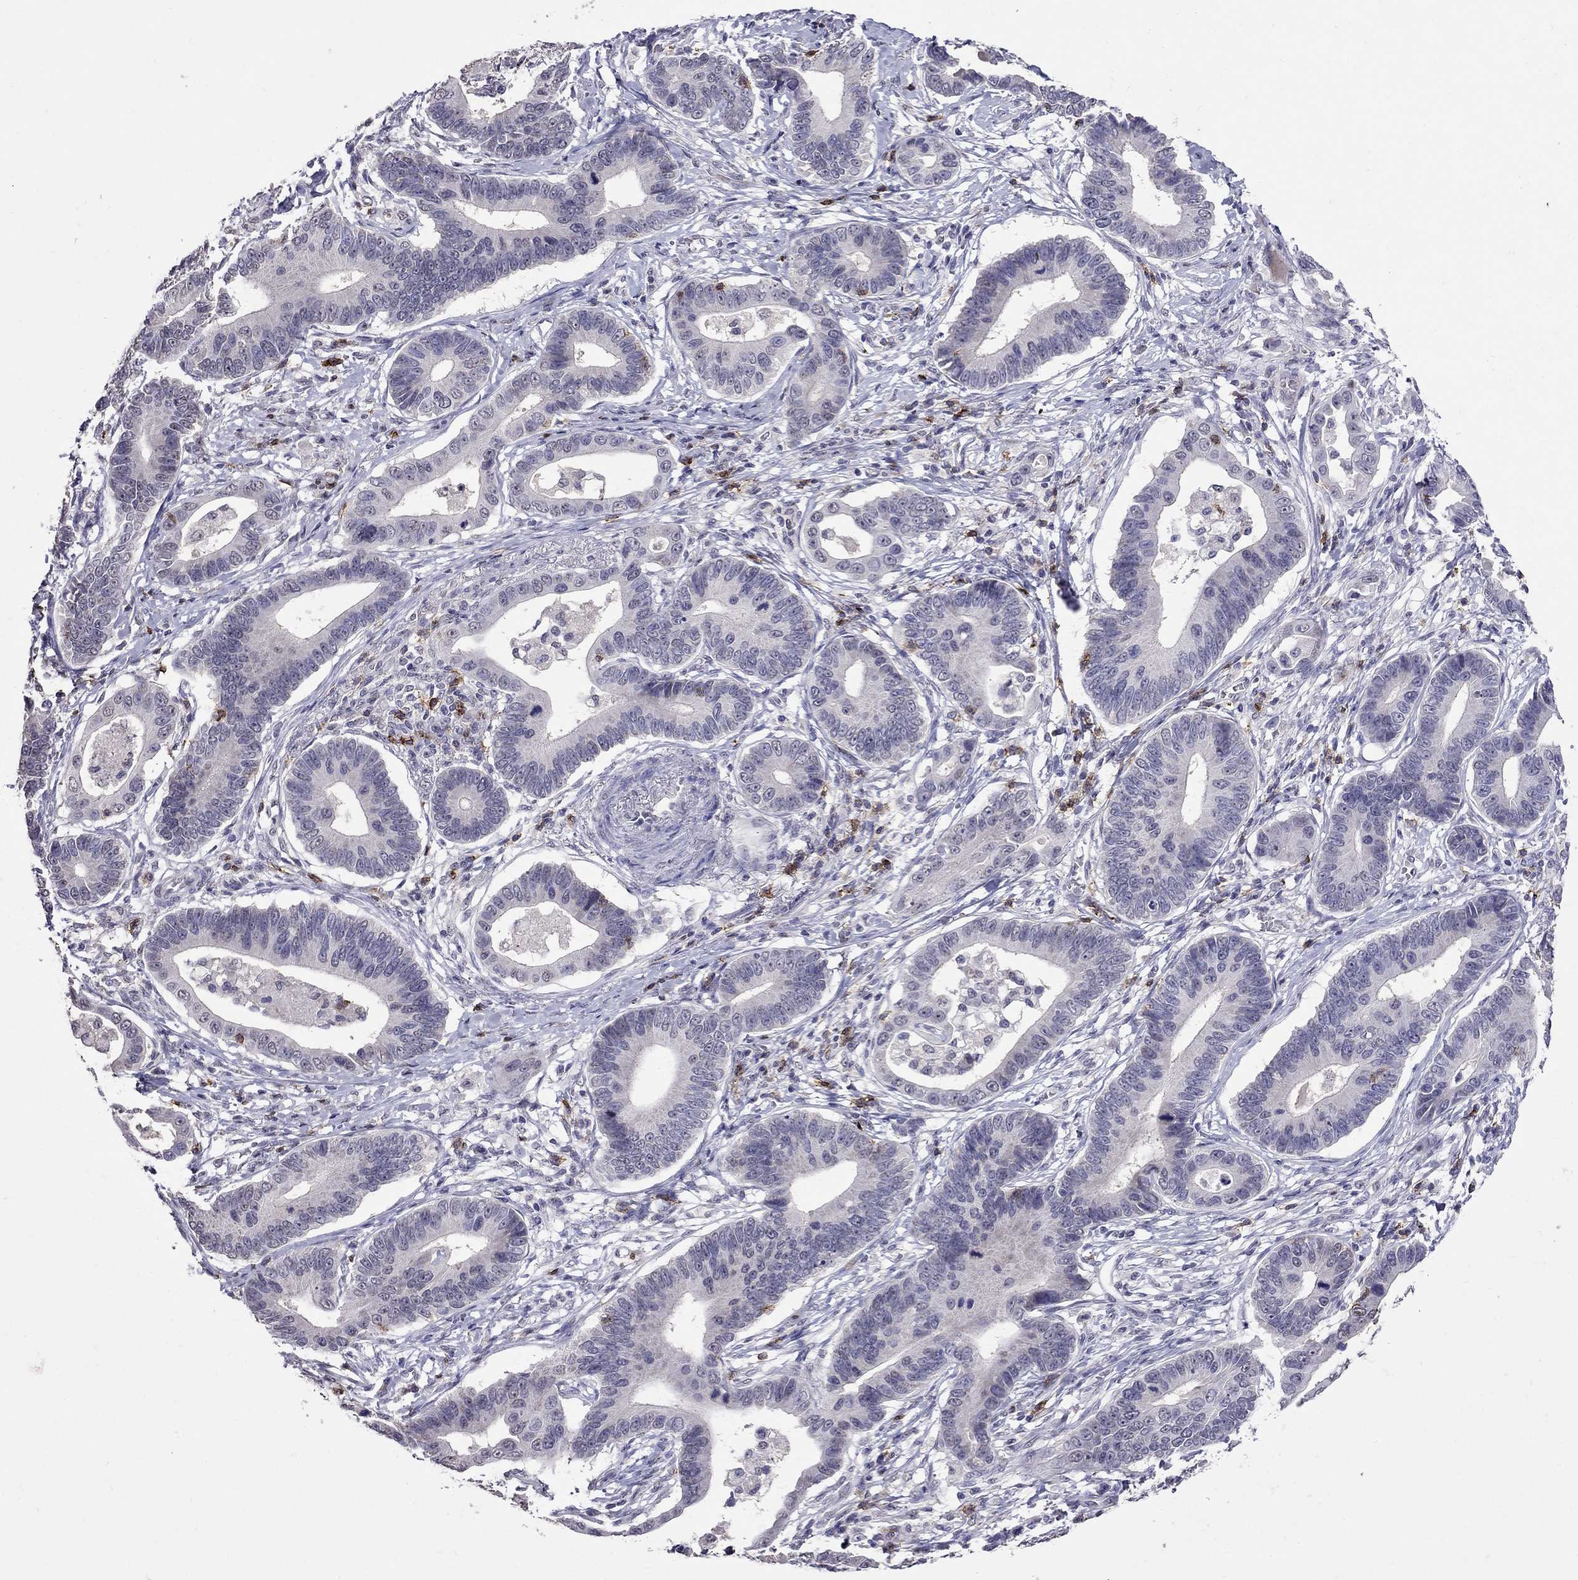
{"staining": {"intensity": "negative", "quantity": "none", "location": "none"}, "tissue": "stomach cancer", "cell_type": "Tumor cells", "image_type": "cancer", "snomed": [{"axis": "morphology", "description": "Adenocarcinoma, NOS"}, {"axis": "topography", "description": "Stomach"}], "caption": "Immunohistochemistry (IHC) of stomach cancer demonstrates no positivity in tumor cells. (Brightfield microscopy of DAB immunohistochemistry (IHC) at high magnification).", "gene": "CD8B", "patient": {"sex": "male", "age": 84}}